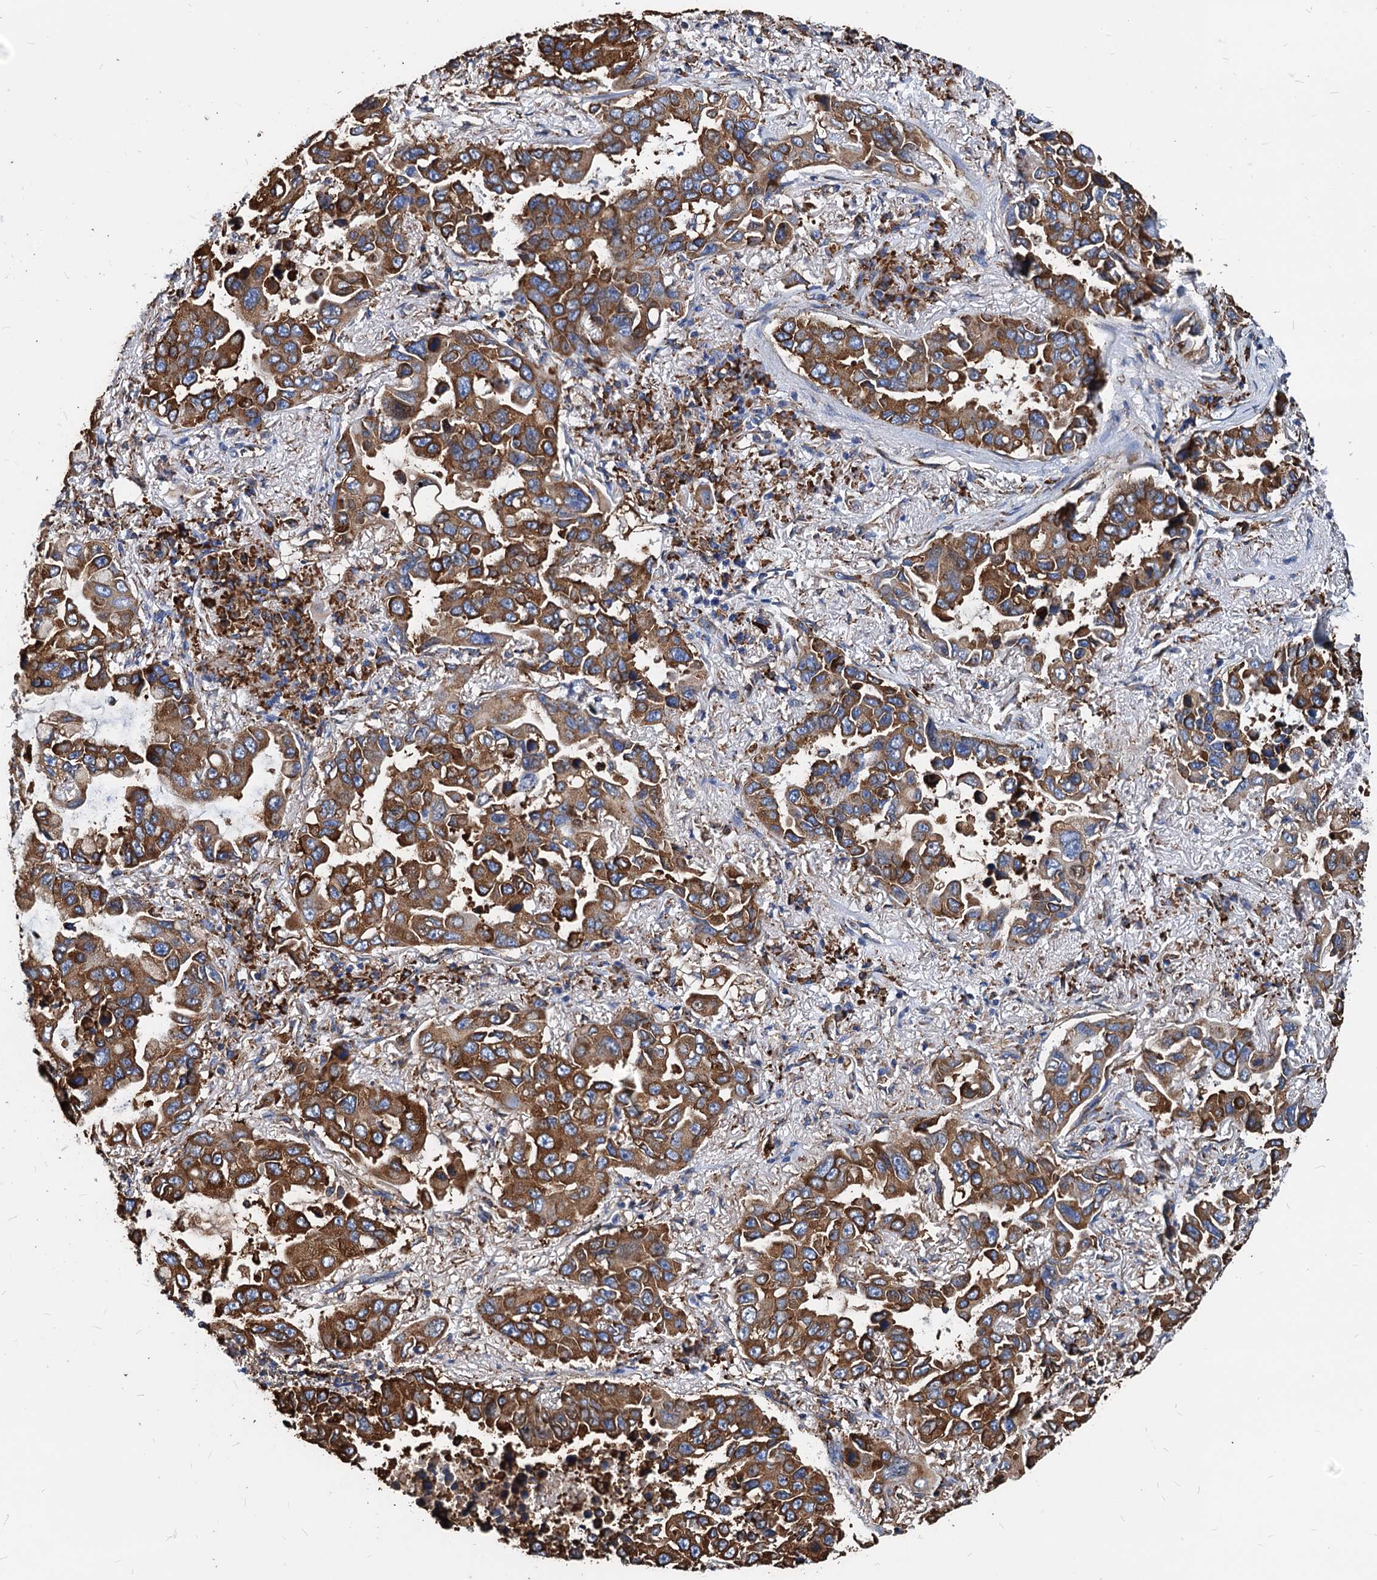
{"staining": {"intensity": "moderate", "quantity": ">75%", "location": "cytoplasmic/membranous"}, "tissue": "lung cancer", "cell_type": "Tumor cells", "image_type": "cancer", "snomed": [{"axis": "morphology", "description": "Adenocarcinoma, NOS"}, {"axis": "topography", "description": "Lung"}], "caption": "This is an image of IHC staining of lung cancer (adenocarcinoma), which shows moderate expression in the cytoplasmic/membranous of tumor cells.", "gene": "HSPA5", "patient": {"sex": "male", "age": 64}}